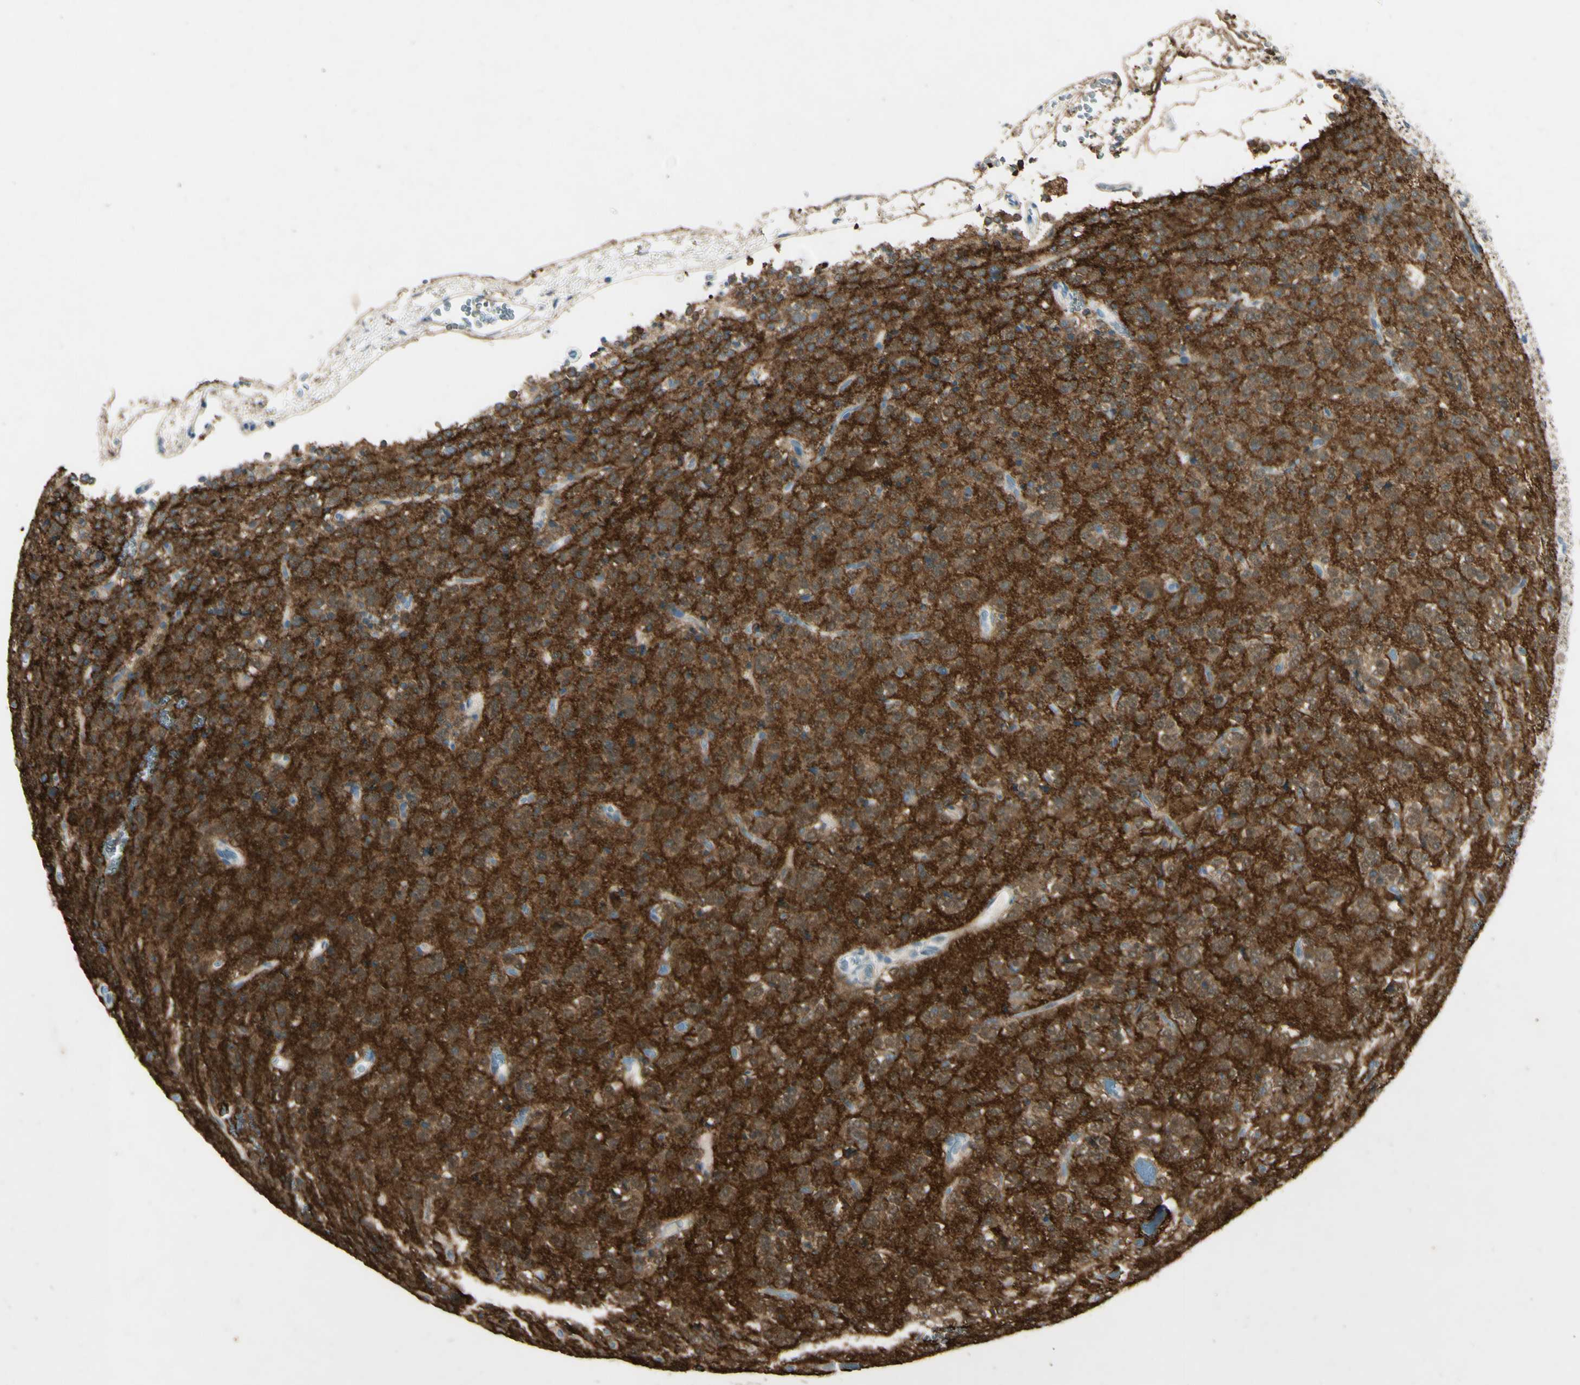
{"staining": {"intensity": "moderate", "quantity": ">75%", "location": "cytoplasmic/membranous,nuclear"}, "tissue": "glioma", "cell_type": "Tumor cells", "image_type": "cancer", "snomed": [{"axis": "morphology", "description": "Glioma, malignant, Low grade"}, {"axis": "topography", "description": "Brain"}], "caption": "A micrograph of human glioma stained for a protein shows moderate cytoplasmic/membranous and nuclear brown staining in tumor cells.", "gene": "SNAP91", "patient": {"sex": "male", "age": 38}}